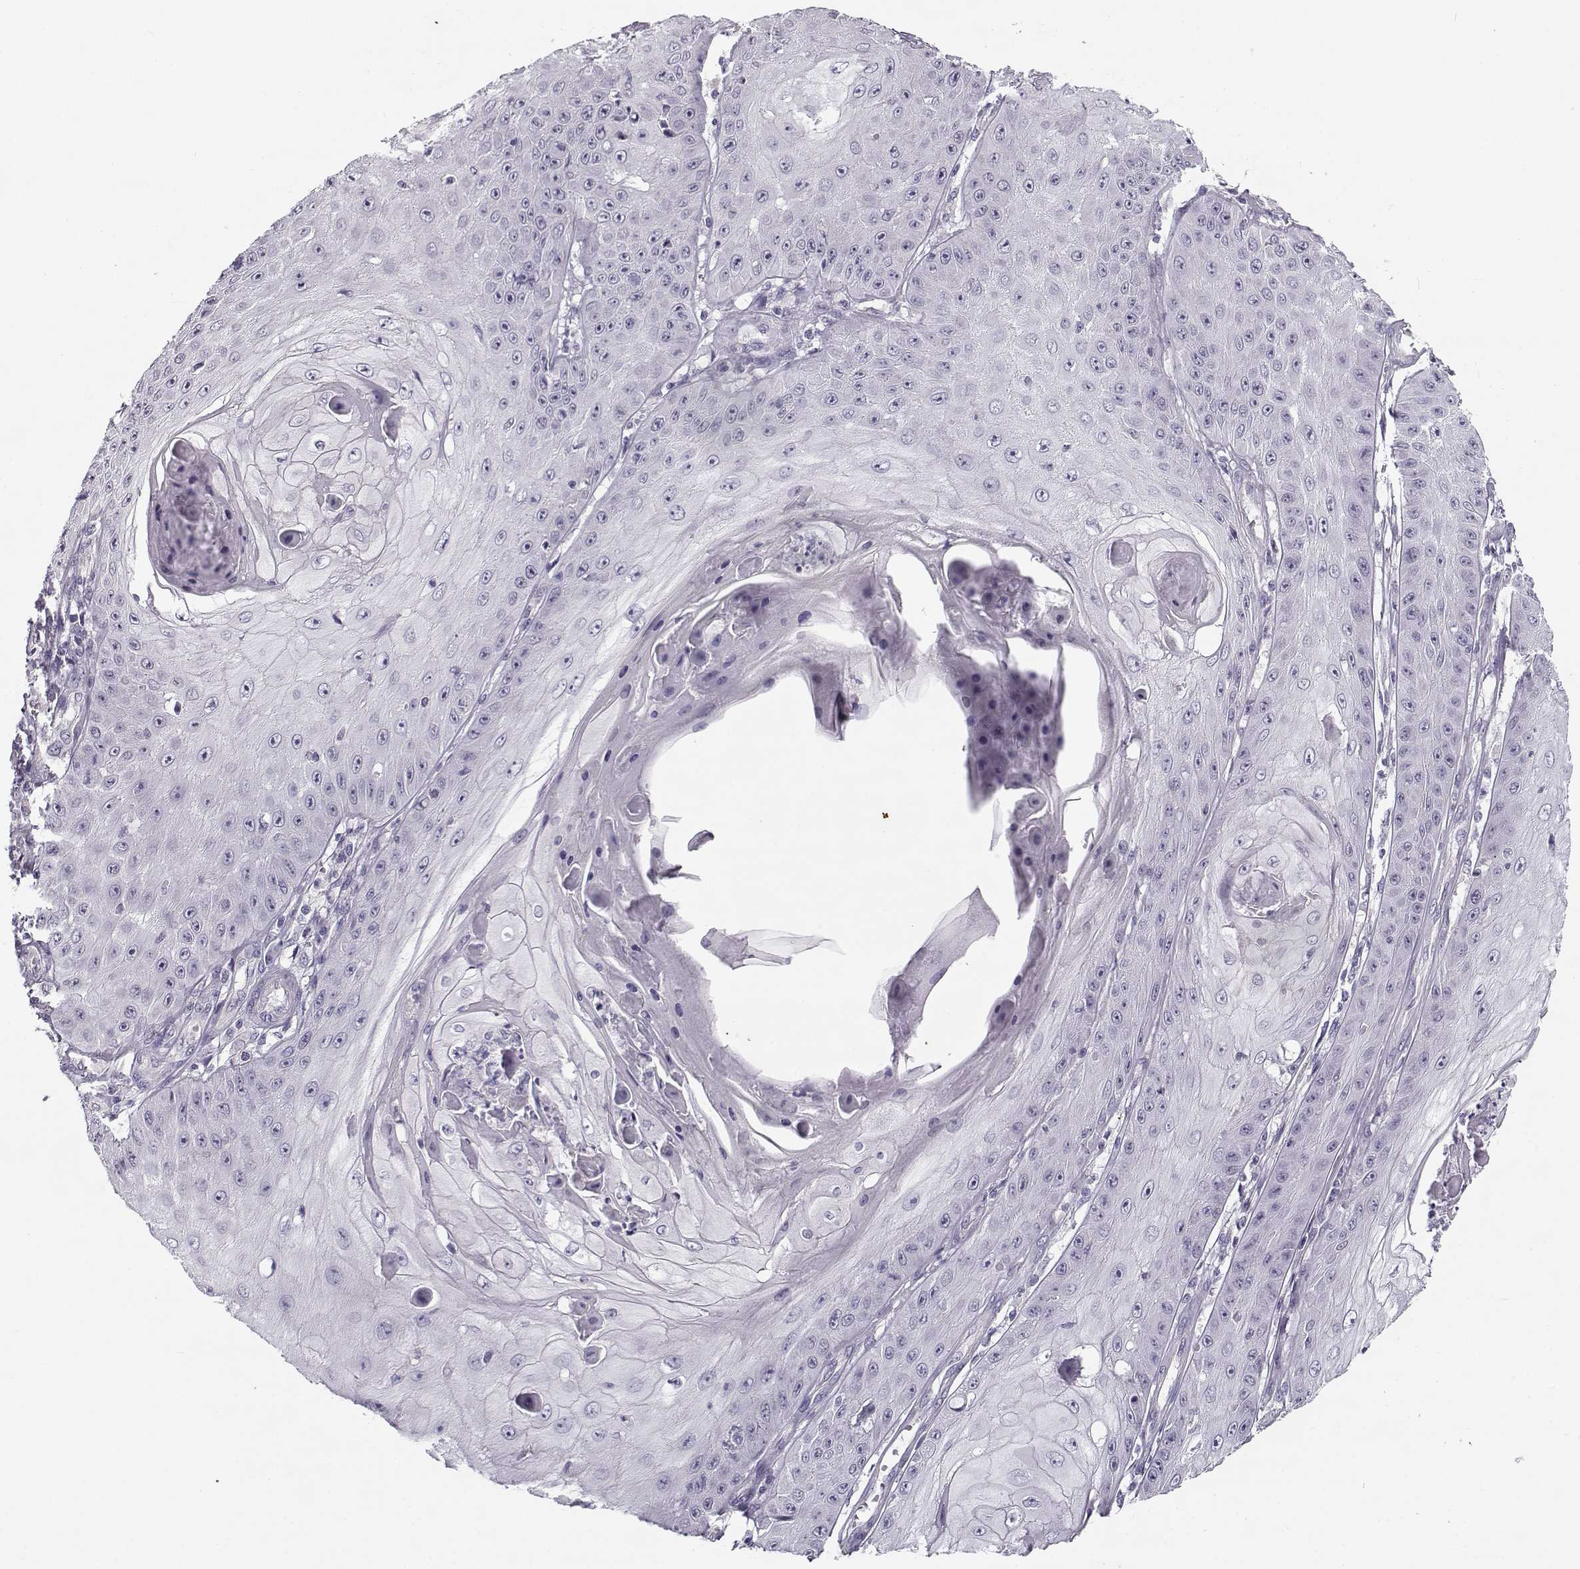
{"staining": {"intensity": "negative", "quantity": "none", "location": "none"}, "tissue": "skin cancer", "cell_type": "Tumor cells", "image_type": "cancer", "snomed": [{"axis": "morphology", "description": "Squamous cell carcinoma, NOS"}, {"axis": "topography", "description": "Skin"}], "caption": "DAB (3,3'-diaminobenzidine) immunohistochemical staining of human skin cancer displays no significant expression in tumor cells.", "gene": "TEX55", "patient": {"sex": "male", "age": 70}}